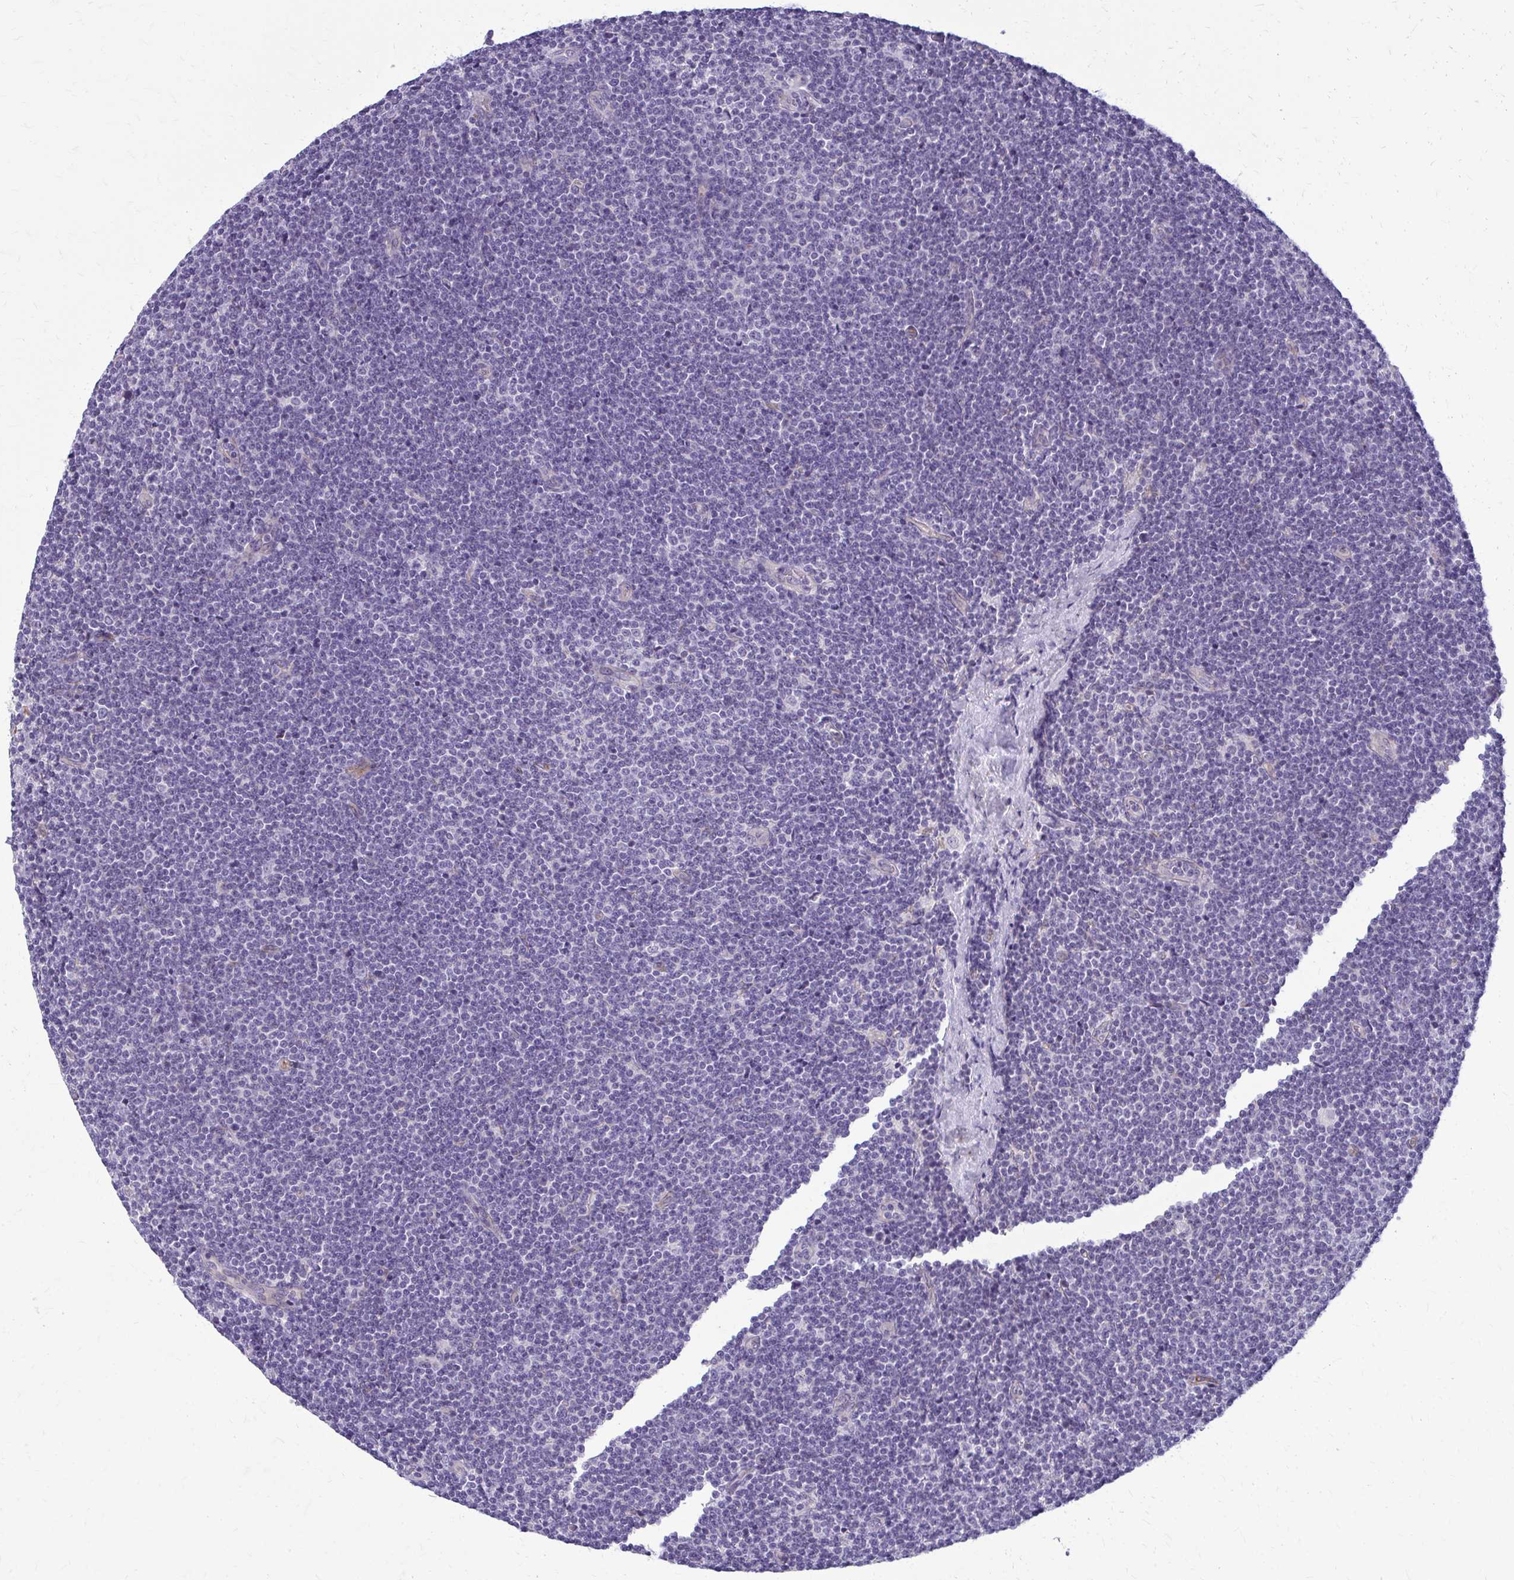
{"staining": {"intensity": "negative", "quantity": "none", "location": "none"}, "tissue": "lymphoma", "cell_type": "Tumor cells", "image_type": "cancer", "snomed": [{"axis": "morphology", "description": "Malignant lymphoma, non-Hodgkin's type, Low grade"}, {"axis": "topography", "description": "Lymph node"}], "caption": "IHC of lymphoma reveals no expression in tumor cells.", "gene": "DEPP1", "patient": {"sex": "male", "age": 48}}